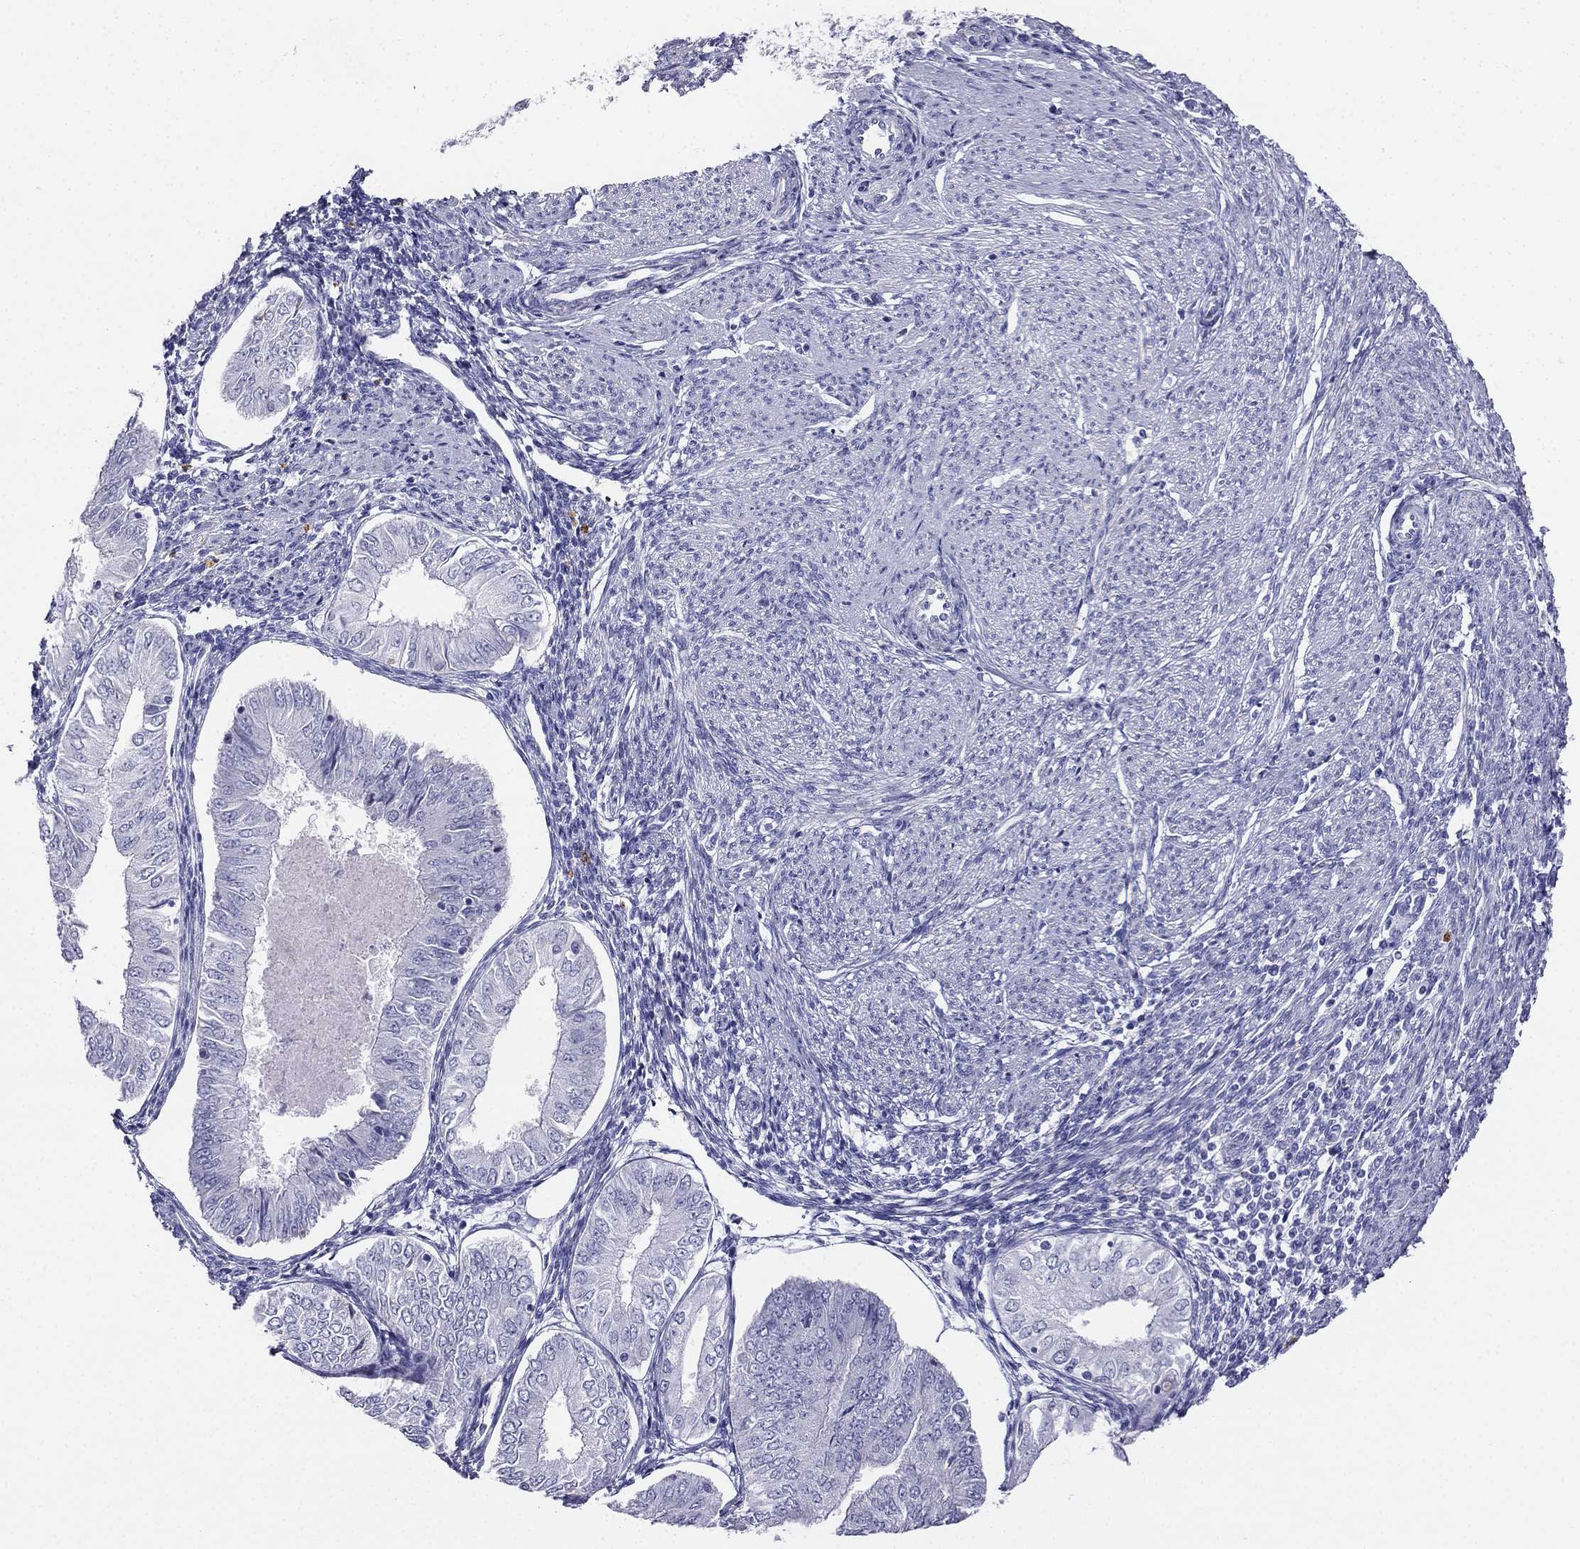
{"staining": {"intensity": "negative", "quantity": "none", "location": "none"}, "tissue": "endometrial cancer", "cell_type": "Tumor cells", "image_type": "cancer", "snomed": [{"axis": "morphology", "description": "Adenocarcinoma, NOS"}, {"axis": "topography", "description": "Endometrium"}], "caption": "This is an immunohistochemistry micrograph of endometrial cancer (adenocarcinoma). There is no positivity in tumor cells.", "gene": "ALOXE3", "patient": {"sex": "female", "age": 53}}